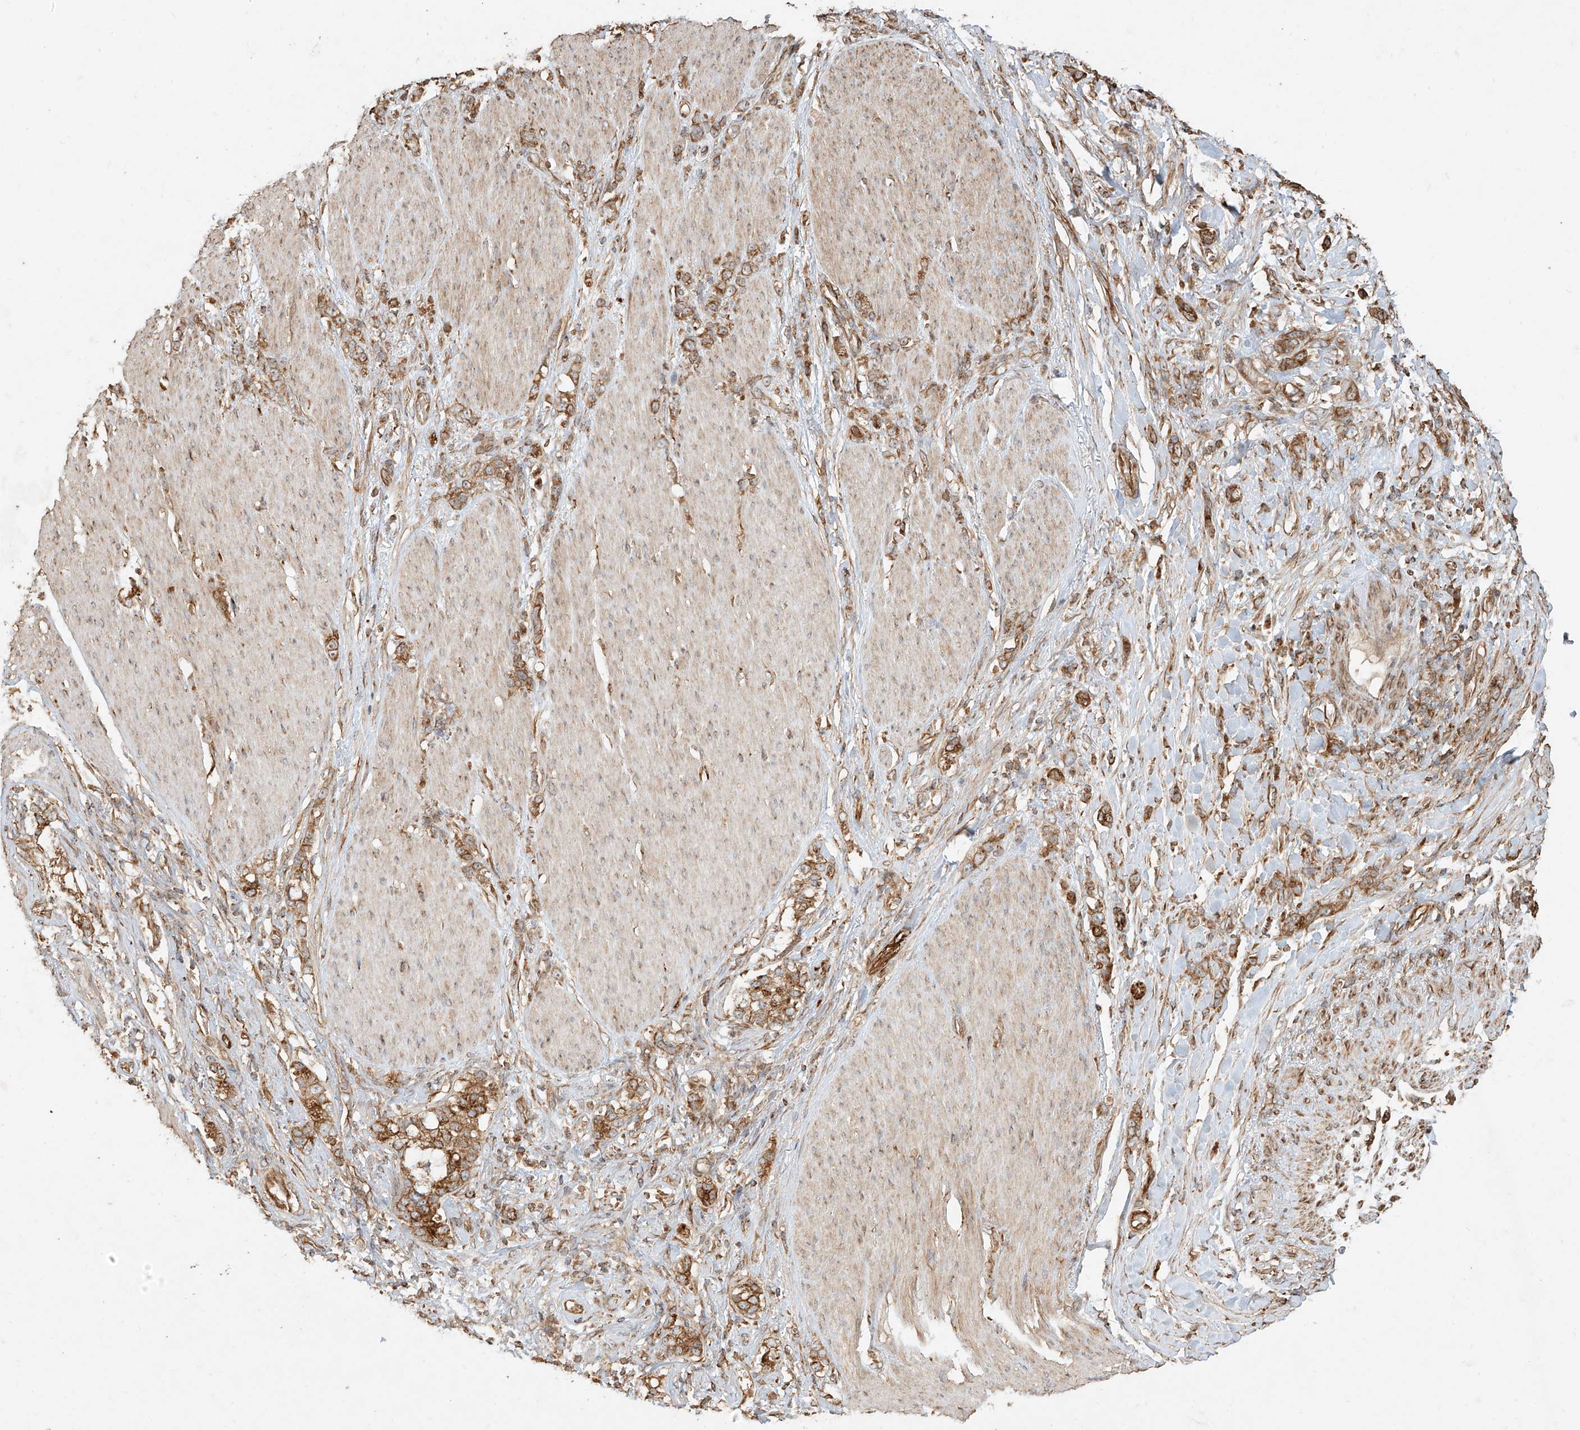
{"staining": {"intensity": "moderate", "quantity": ">75%", "location": "cytoplasmic/membranous"}, "tissue": "stomach cancer", "cell_type": "Tumor cells", "image_type": "cancer", "snomed": [{"axis": "morphology", "description": "Adenocarcinoma, NOS"}, {"axis": "topography", "description": "Stomach, lower"}], "caption": "Approximately >75% of tumor cells in human stomach cancer (adenocarcinoma) display moderate cytoplasmic/membranous protein positivity as visualized by brown immunohistochemical staining.", "gene": "EFNB1", "patient": {"sex": "male", "age": 88}}